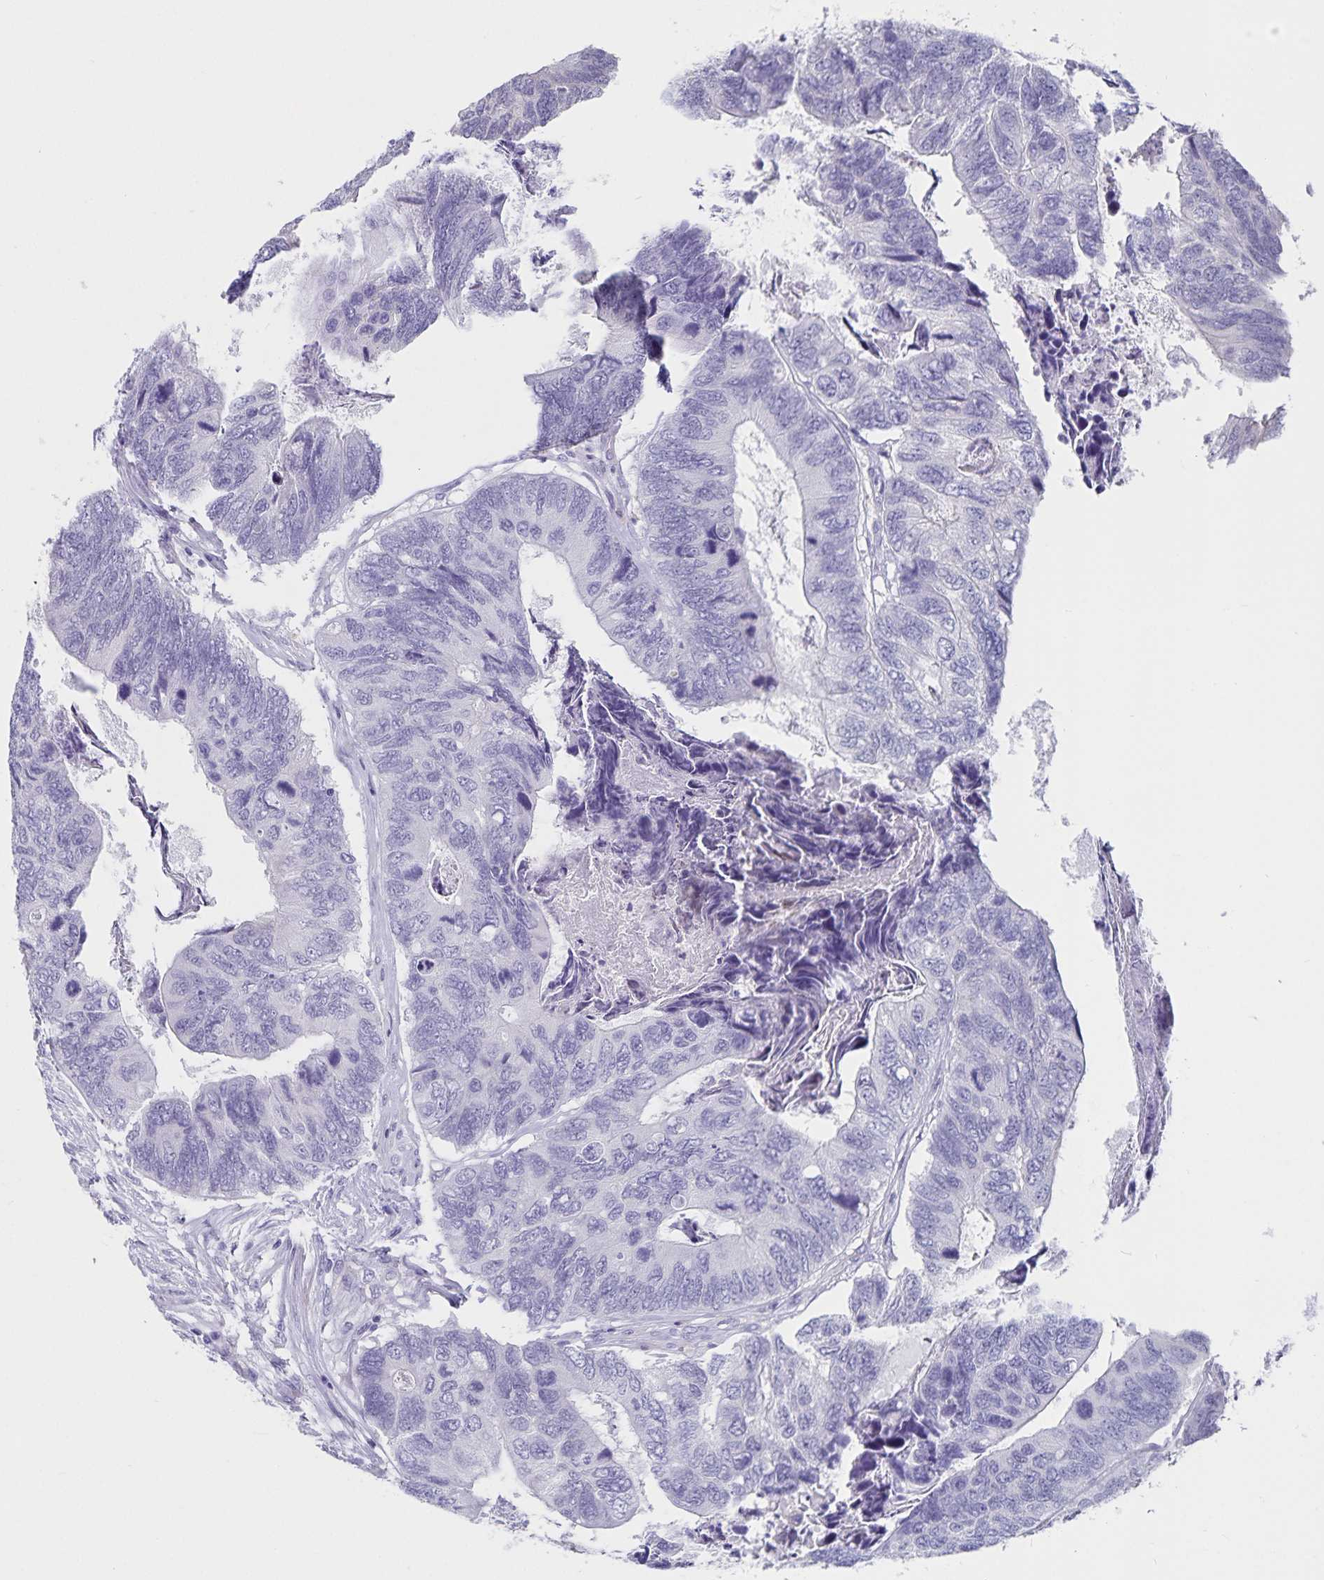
{"staining": {"intensity": "negative", "quantity": "none", "location": "none"}, "tissue": "colorectal cancer", "cell_type": "Tumor cells", "image_type": "cancer", "snomed": [{"axis": "morphology", "description": "Adenocarcinoma, NOS"}, {"axis": "topography", "description": "Colon"}], "caption": "Image shows no protein positivity in tumor cells of colorectal cancer (adenocarcinoma) tissue.", "gene": "PLAC1", "patient": {"sex": "female", "age": 67}}